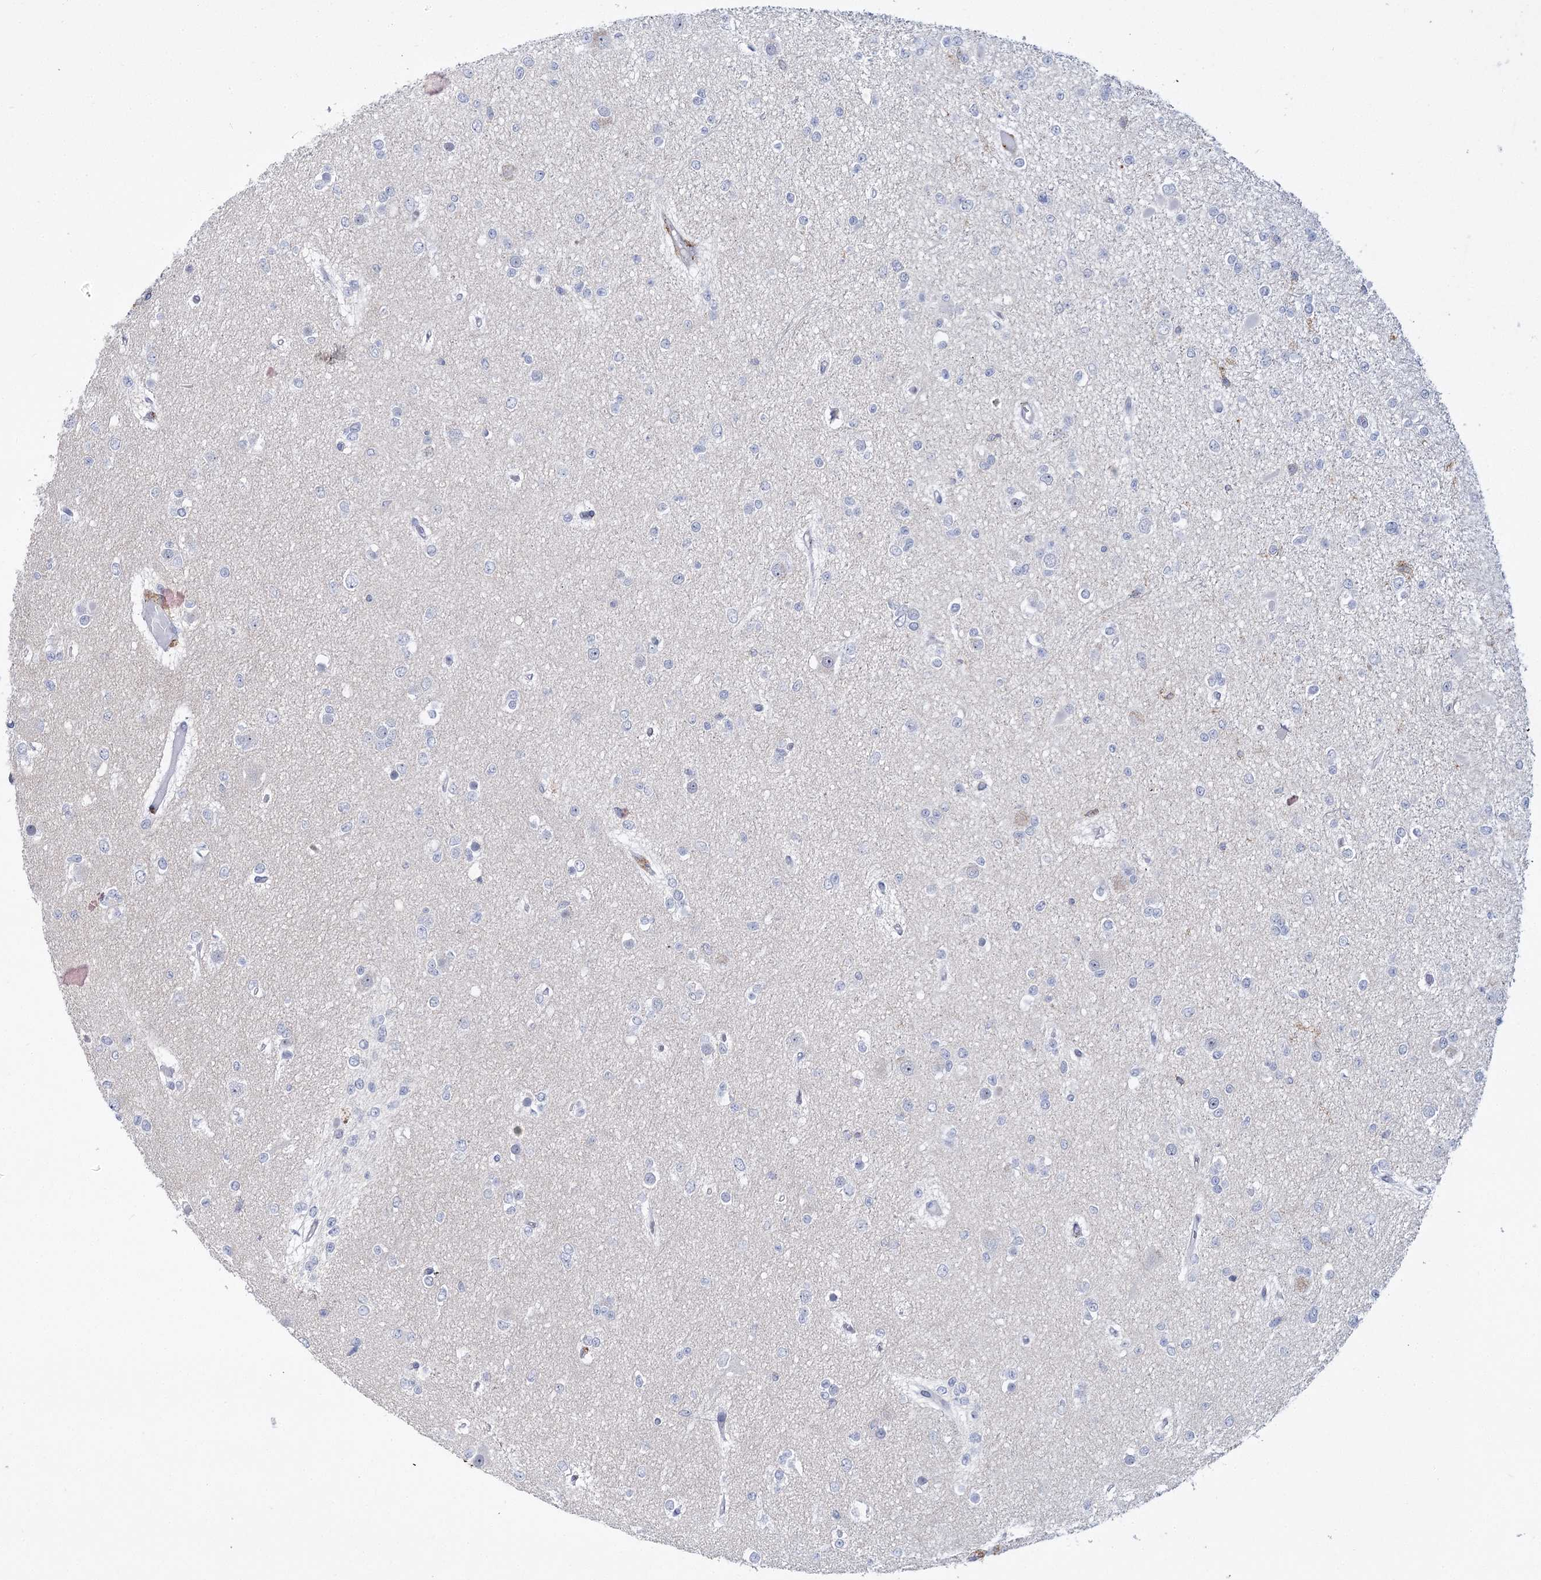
{"staining": {"intensity": "negative", "quantity": "none", "location": "none"}, "tissue": "glioma", "cell_type": "Tumor cells", "image_type": "cancer", "snomed": [{"axis": "morphology", "description": "Glioma, malignant, Low grade"}, {"axis": "topography", "description": "Brain"}], "caption": "Human low-grade glioma (malignant) stained for a protein using immunohistochemistry reveals no expression in tumor cells.", "gene": "PIWIL4", "patient": {"sex": "female", "age": 22}}